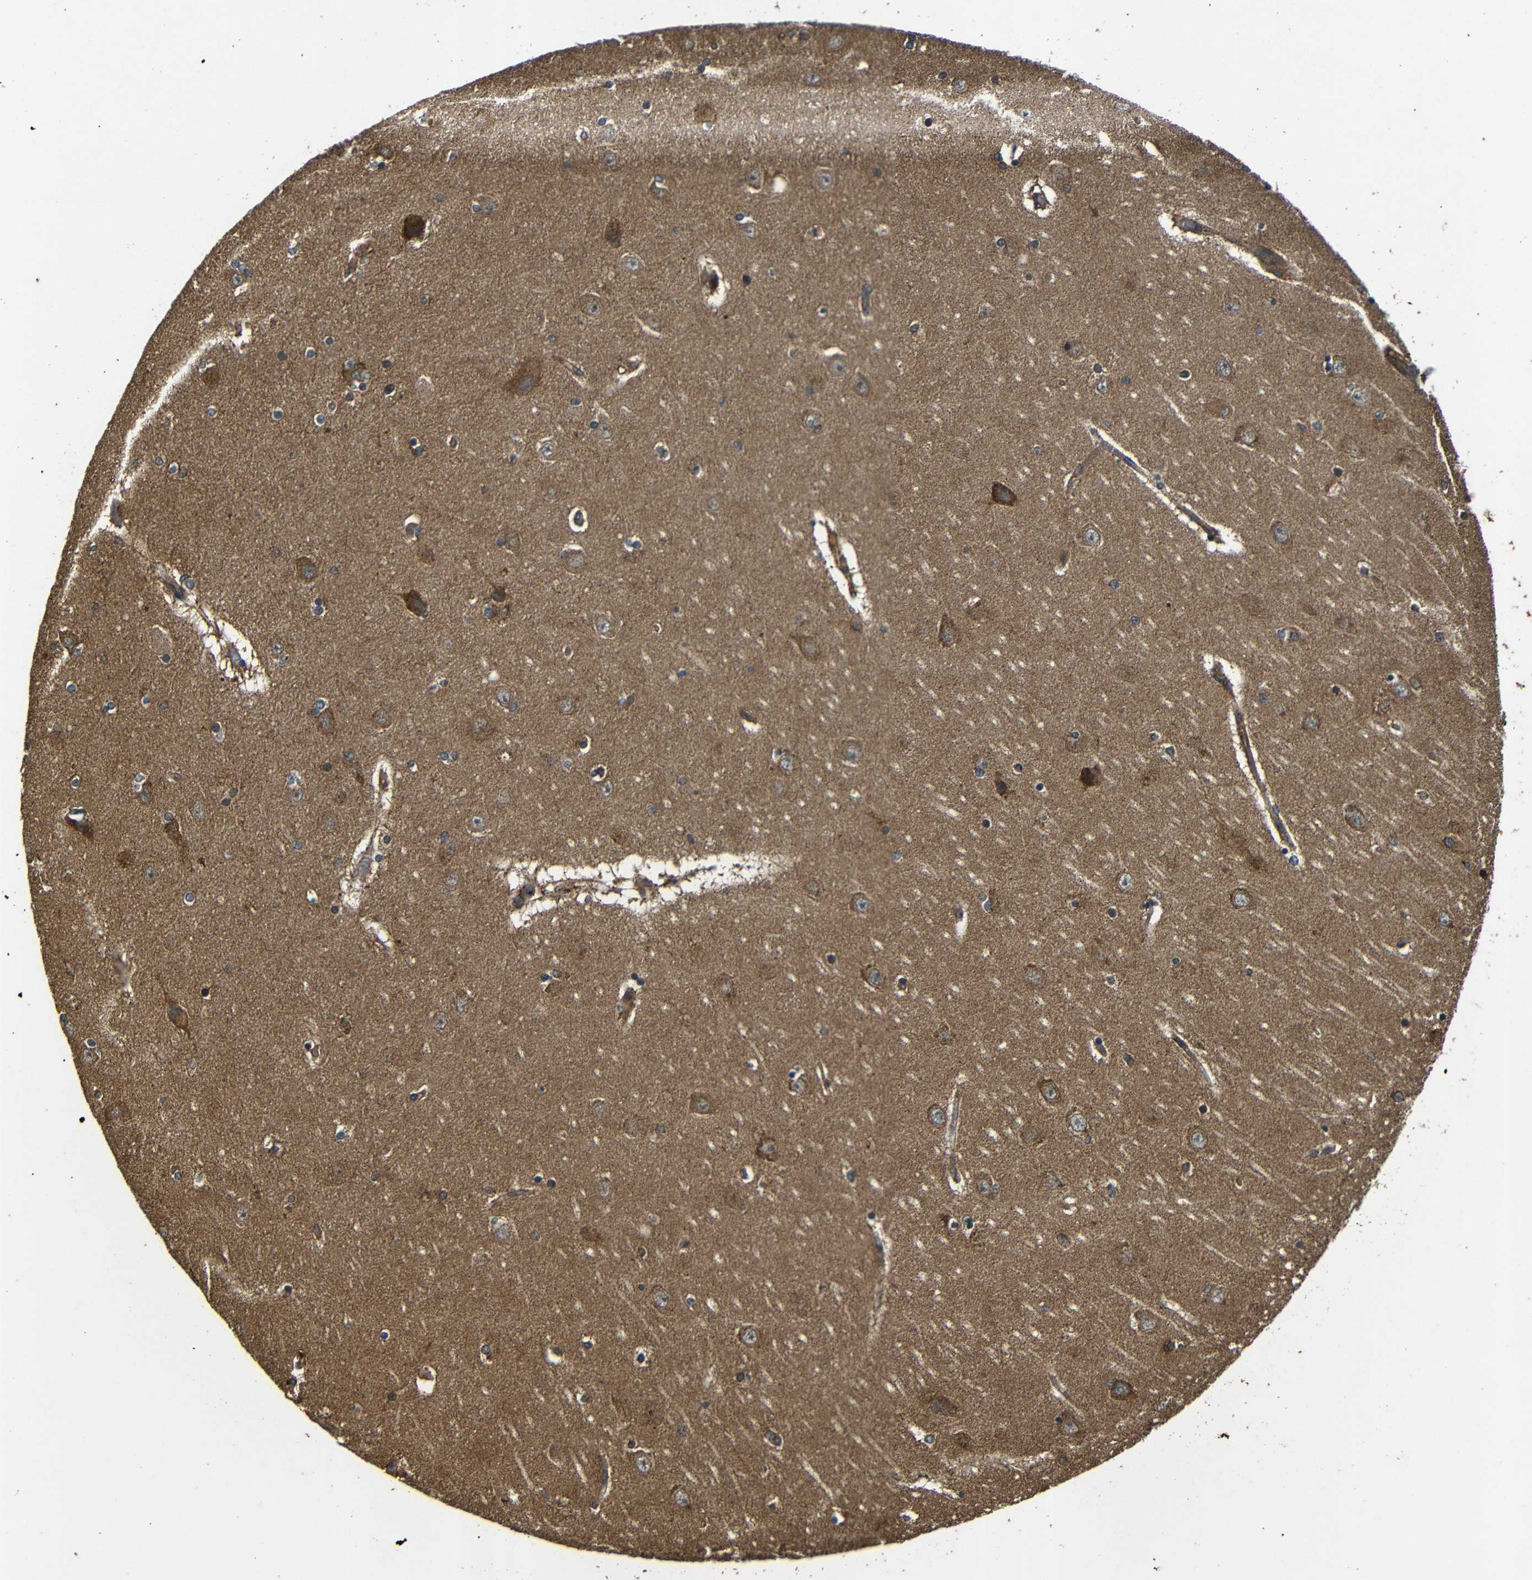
{"staining": {"intensity": "weak", "quantity": "<25%", "location": "cytoplasmic/membranous"}, "tissue": "hippocampus", "cell_type": "Glial cells", "image_type": "normal", "snomed": [{"axis": "morphology", "description": "Normal tissue, NOS"}, {"axis": "topography", "description": "Hippocampus"}], "caption": "Human hippocampus stained for a protein using IHC demonstrates no positivity in glial cells.", "gene": "TRPC1", "patient": {"sex": "female", "age": 54}}